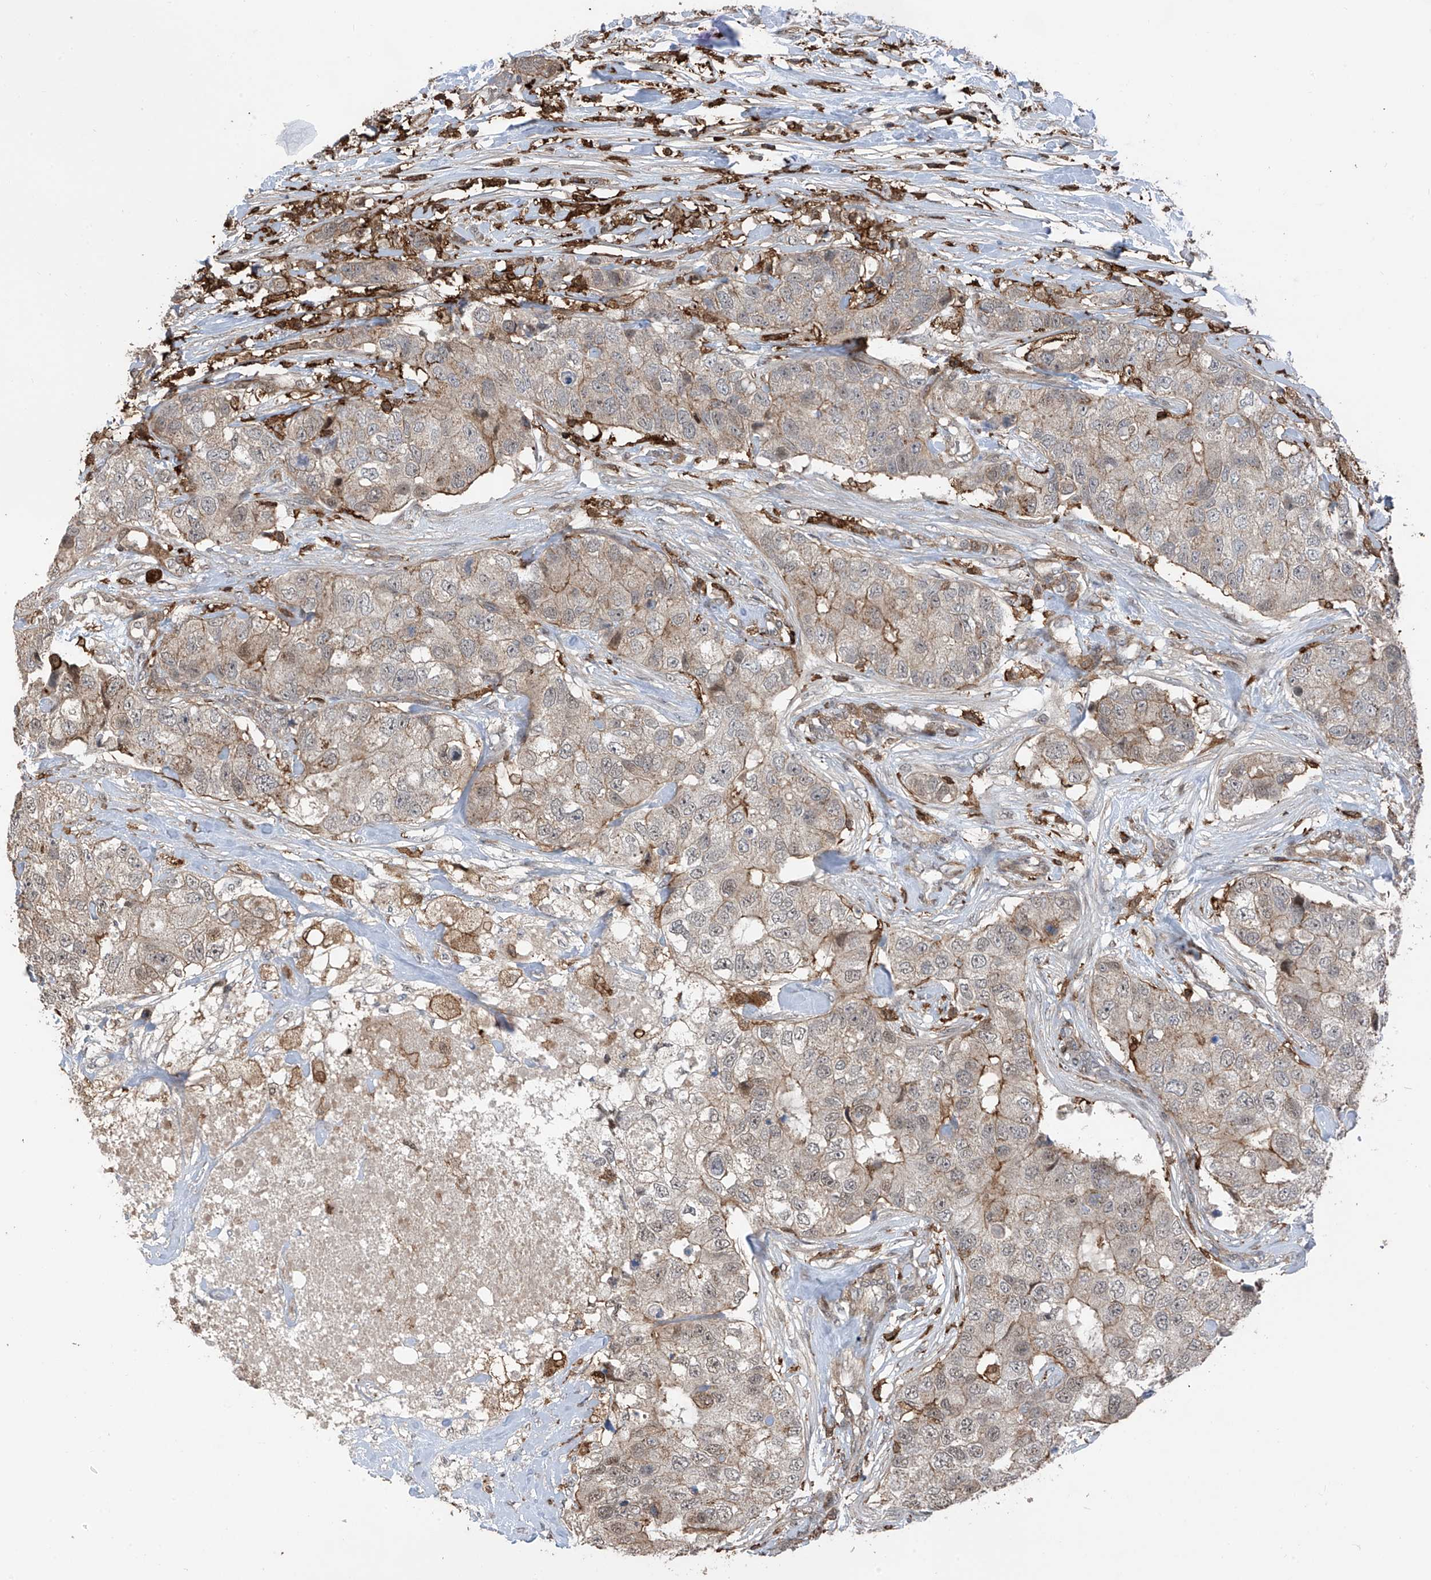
{"staining": {"intensity": "moderate", "quantity": "25%-75%", "location": "cytoplasmic/membranous"}, "tissue": "breast cancer", "cell_type": "Tumor cells", "image_type": "cancer", "snomed": [{"axis": "morphology", "description": "Duct carcinoma"}, {"axis": "topography", "description": "Breast"}], "caption": "Protein staining demonstrates moderate cytoplasmic/membranous staining in approximately 25%-75% of tumor cells in invasive ductal carcinoma (breast).", "gene": "MICAL1", "patient": {"sex": "female", "age": 62}}